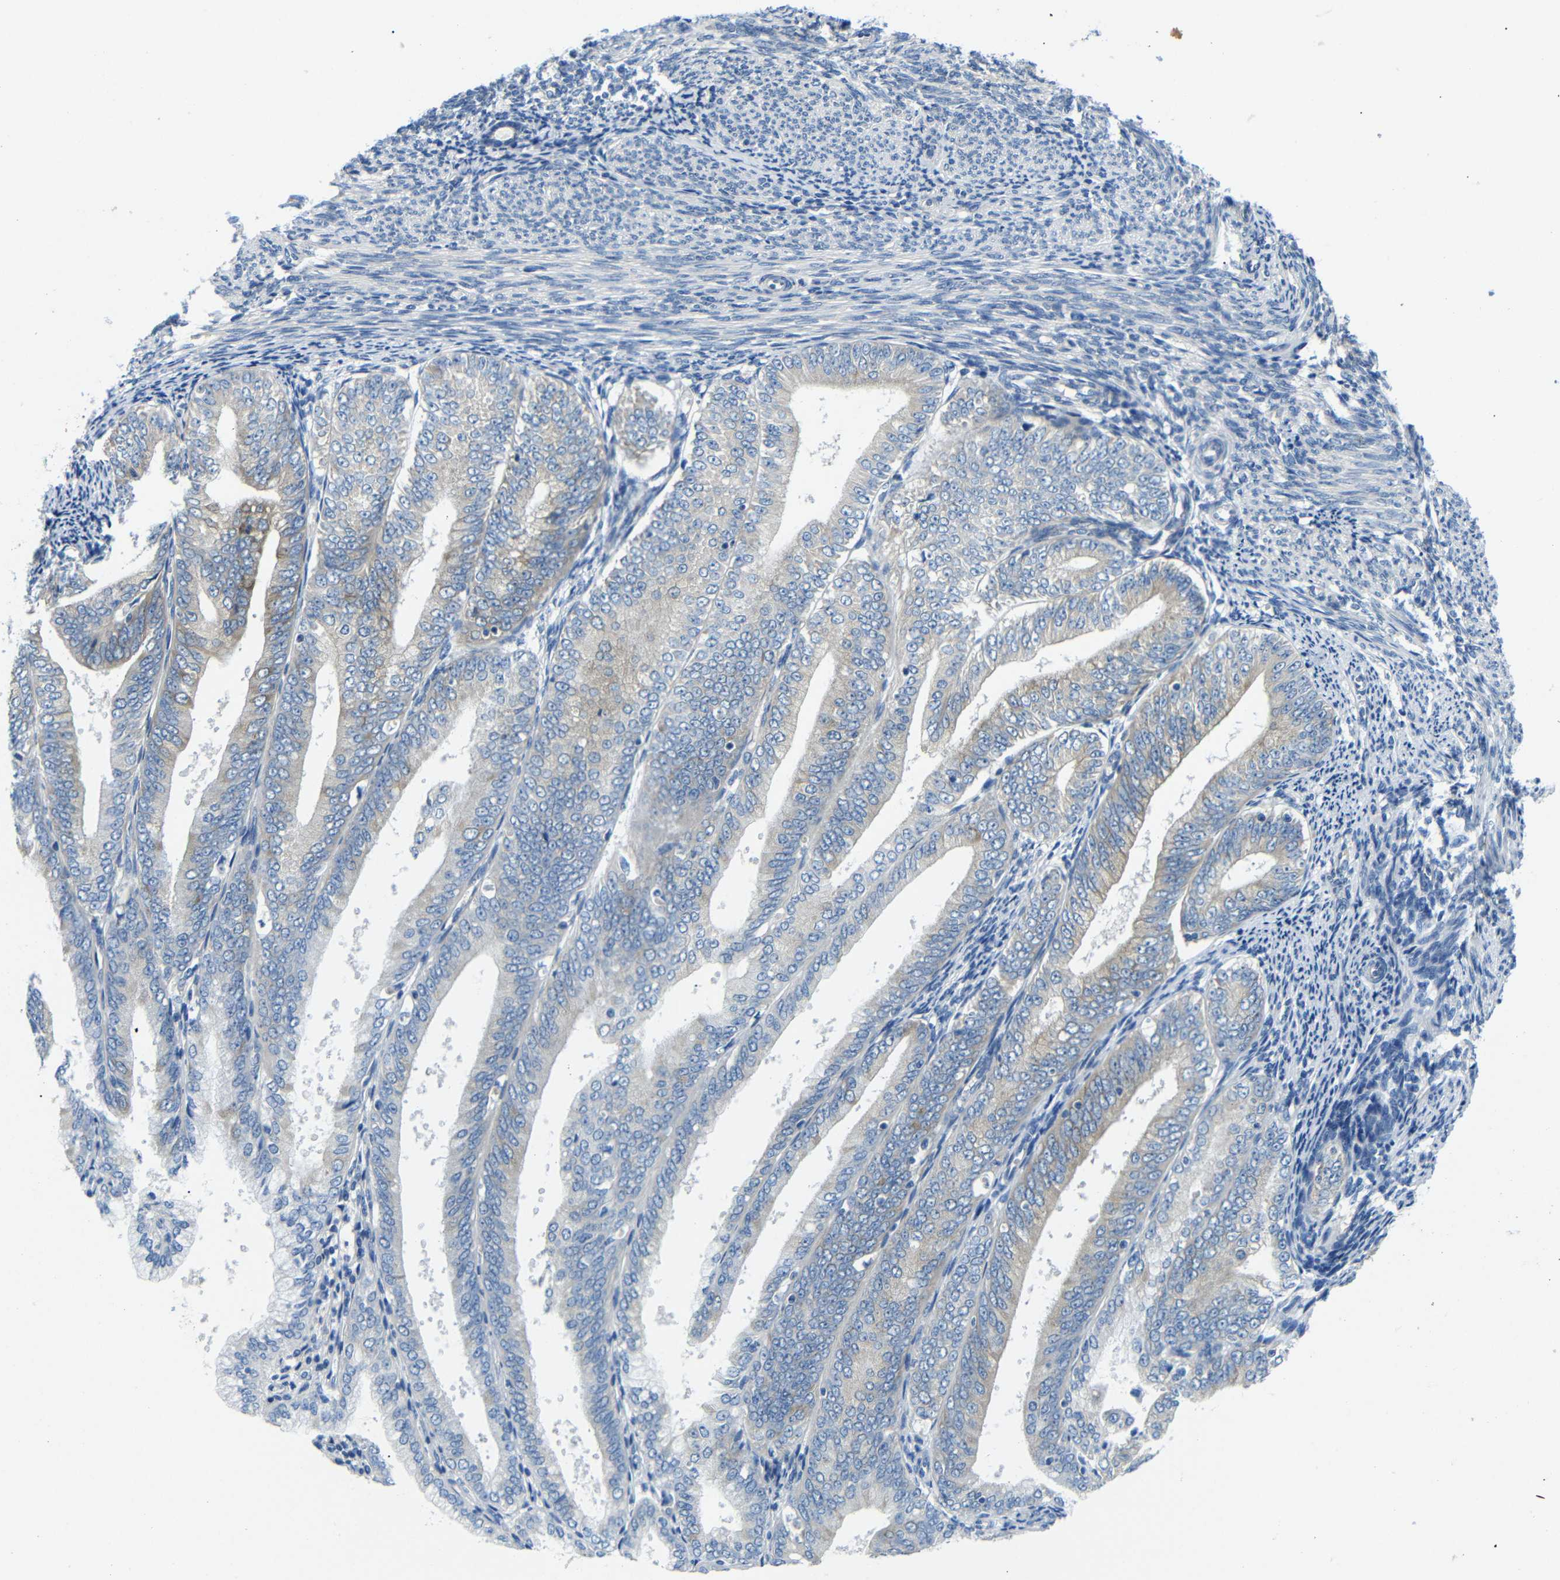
{"staining": {"intensity": "weak", "quantity": "25%-75%", "location": "cytoplasmic/membranous"}, "tissue": "endometrial cancer", "cell_type": "Tumor cells", "image_type": "cancer", "snomed": [{"axis": "morphology", "description": "Adenocarcinoma, NOS"}, {"axis": "topography", "description": "Endometrium"}], "caption": "A brown stain labels weak cytoplasmic/membranous expression of a protein in endometrial cancer tumor cells. (Brightfield microscopy of DAB IHC at high magnification).", "gene": "DCP1A", "patient": {"sex": "female", "age": 63}}